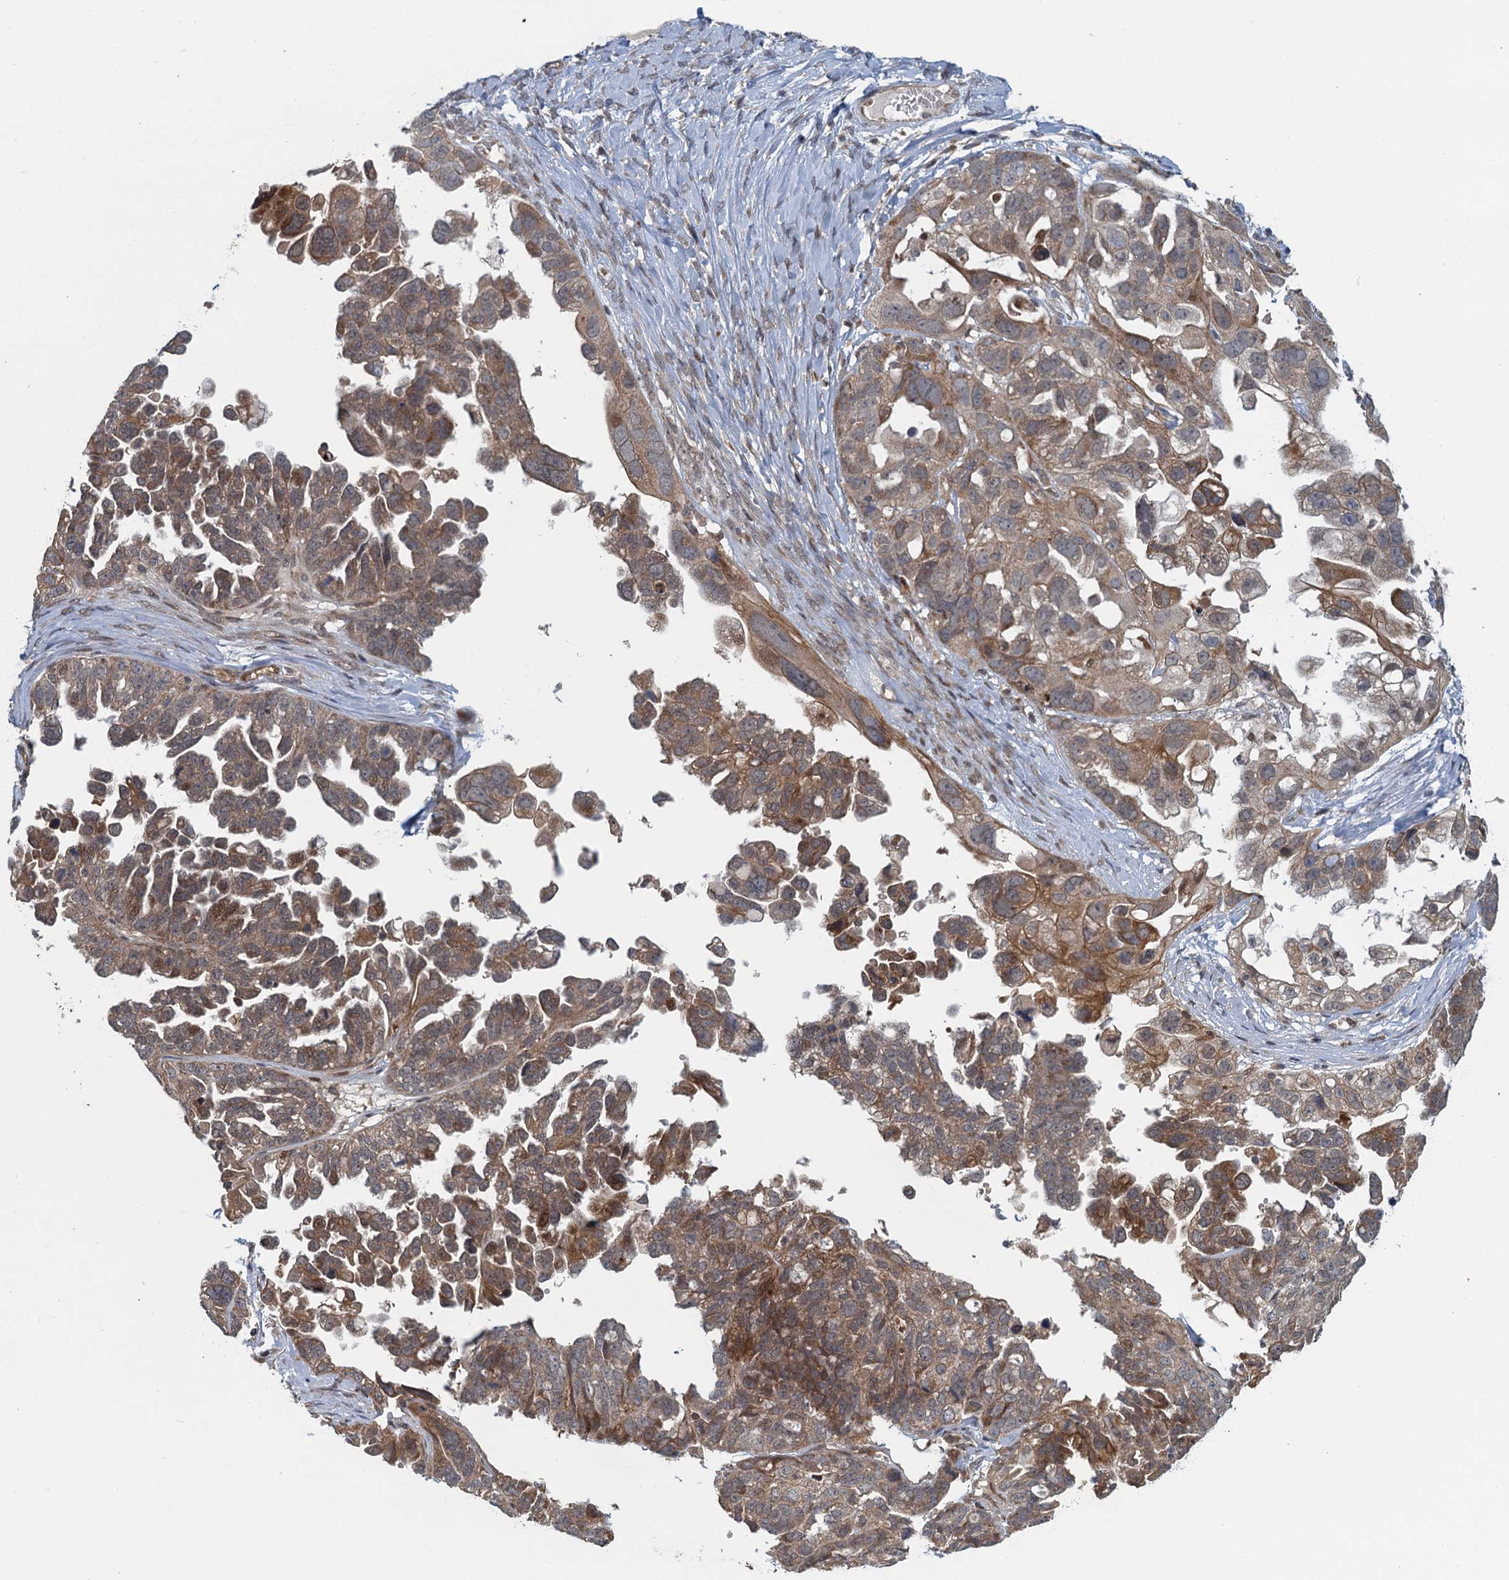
{"staining": {"intensity": "weak", "quantity": "25%-75%", "location": "cytoplasmic/membranous"}, "tissue": "ovarian cancer", "cell_type": "Tumor cells", "image_type": "cancer", "snomed": [{"axis": "morphology", "description": "Cystadenocarcinoma, serous, NOS"}, {"axis": "topography", "description": "Ovary"}], "caption": "Immunohistochemistry of ovarian serous cystadenocarcinoma shows low levels of weak cytoplasmic/membranous positivity in approximately 25%-75% of tumor cells.", "gene": "NLRP10", "patient": {"sex": "female", "age": 79}}